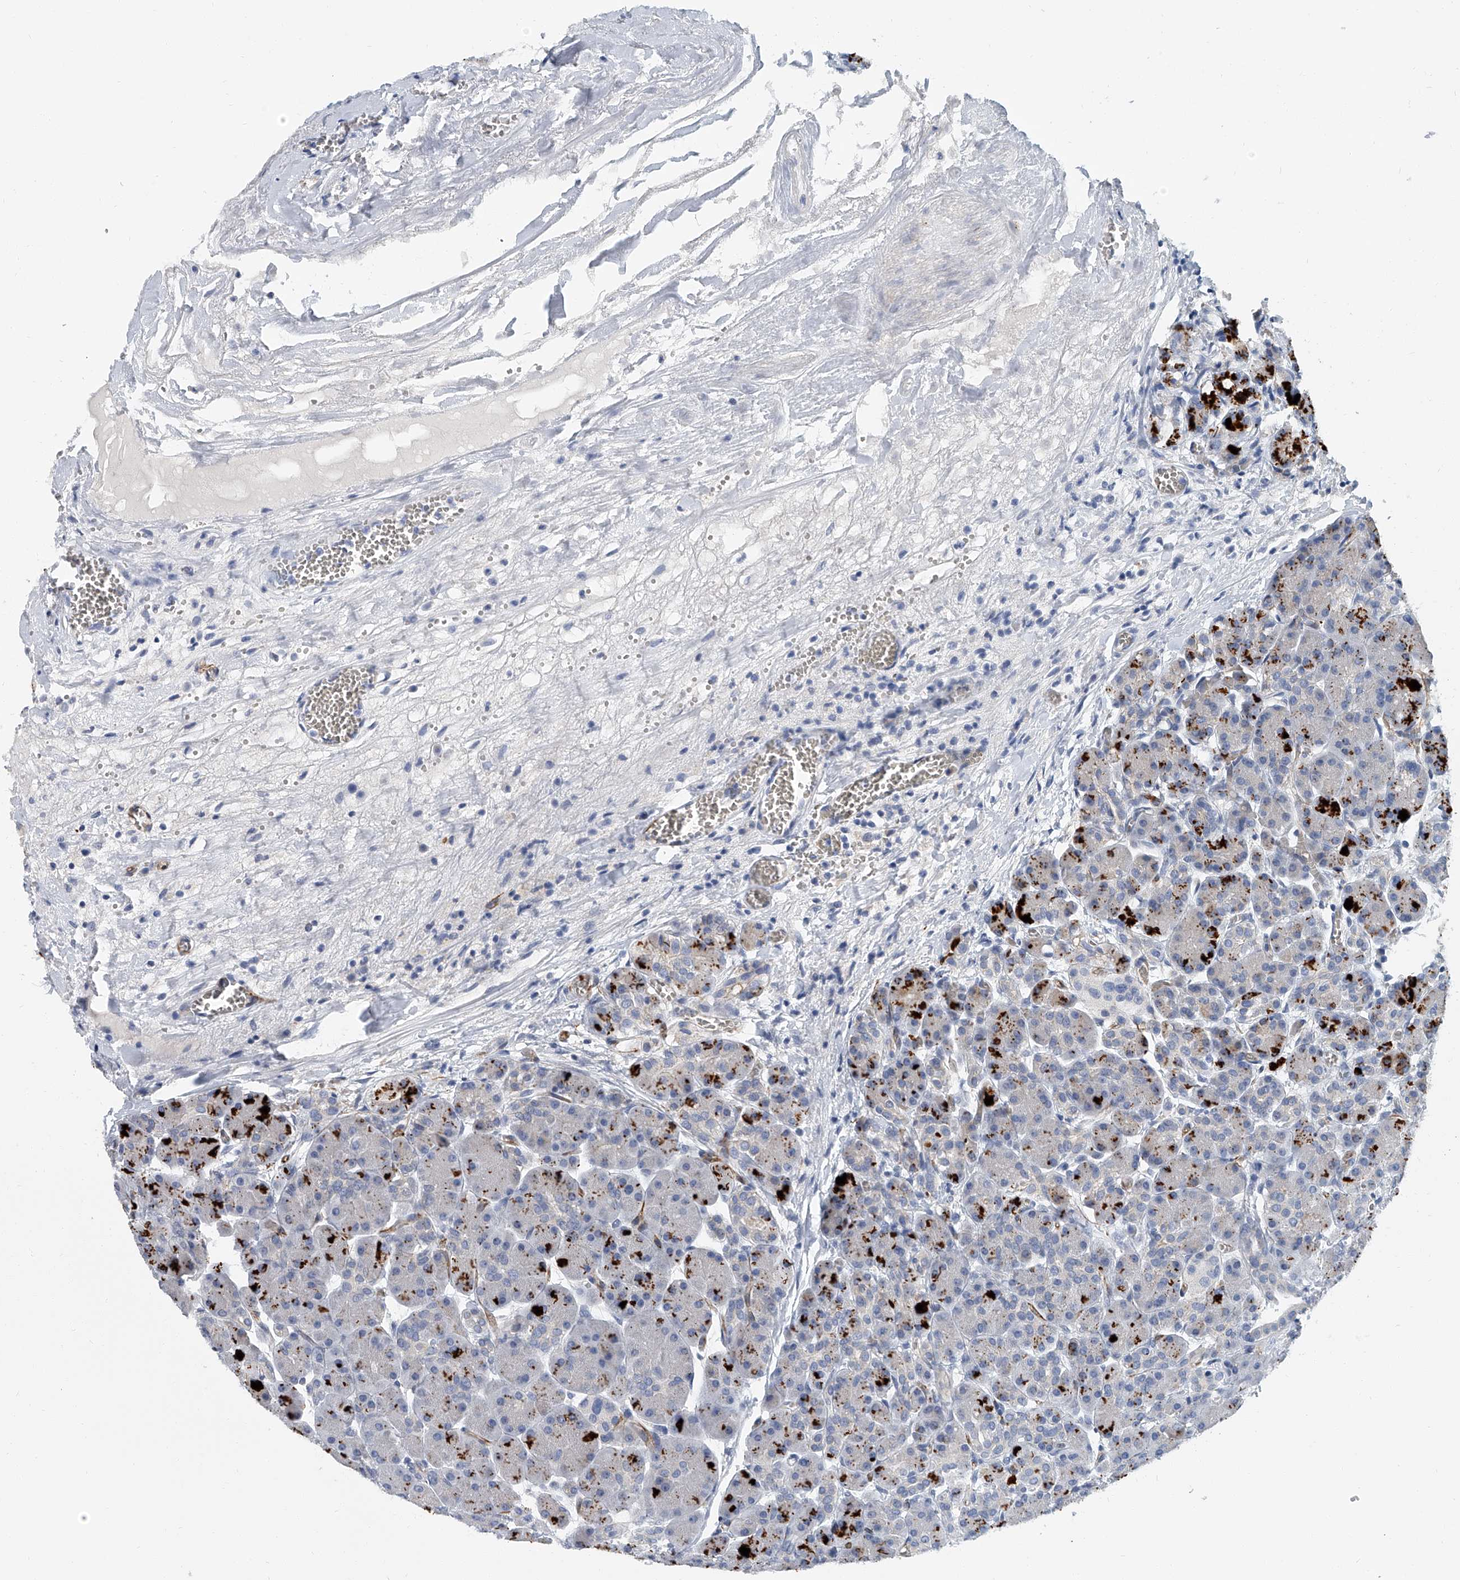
{"staining": {"intensity": "moderate", "quantity": "<25%", "location": "cytoplasmic/membranous"}, "tissue": "pancreas", "cell_type": "Exocrine glandular cells", "image_type": "normal", "snomed": [{"axis": "morphology", "description": "Normal tissue, NOS"}, {"axis": "topography", "description": "Pancreas"}], "caption": "Immunohistochemical staining of benign human pancreas demonstrates low levels of moderate cytoplasmic/membranous staining in approximately <25% of exocrine glandular cells.", "gene": "KIRREL1", "patient": {"sex": "male", "age": 63}}